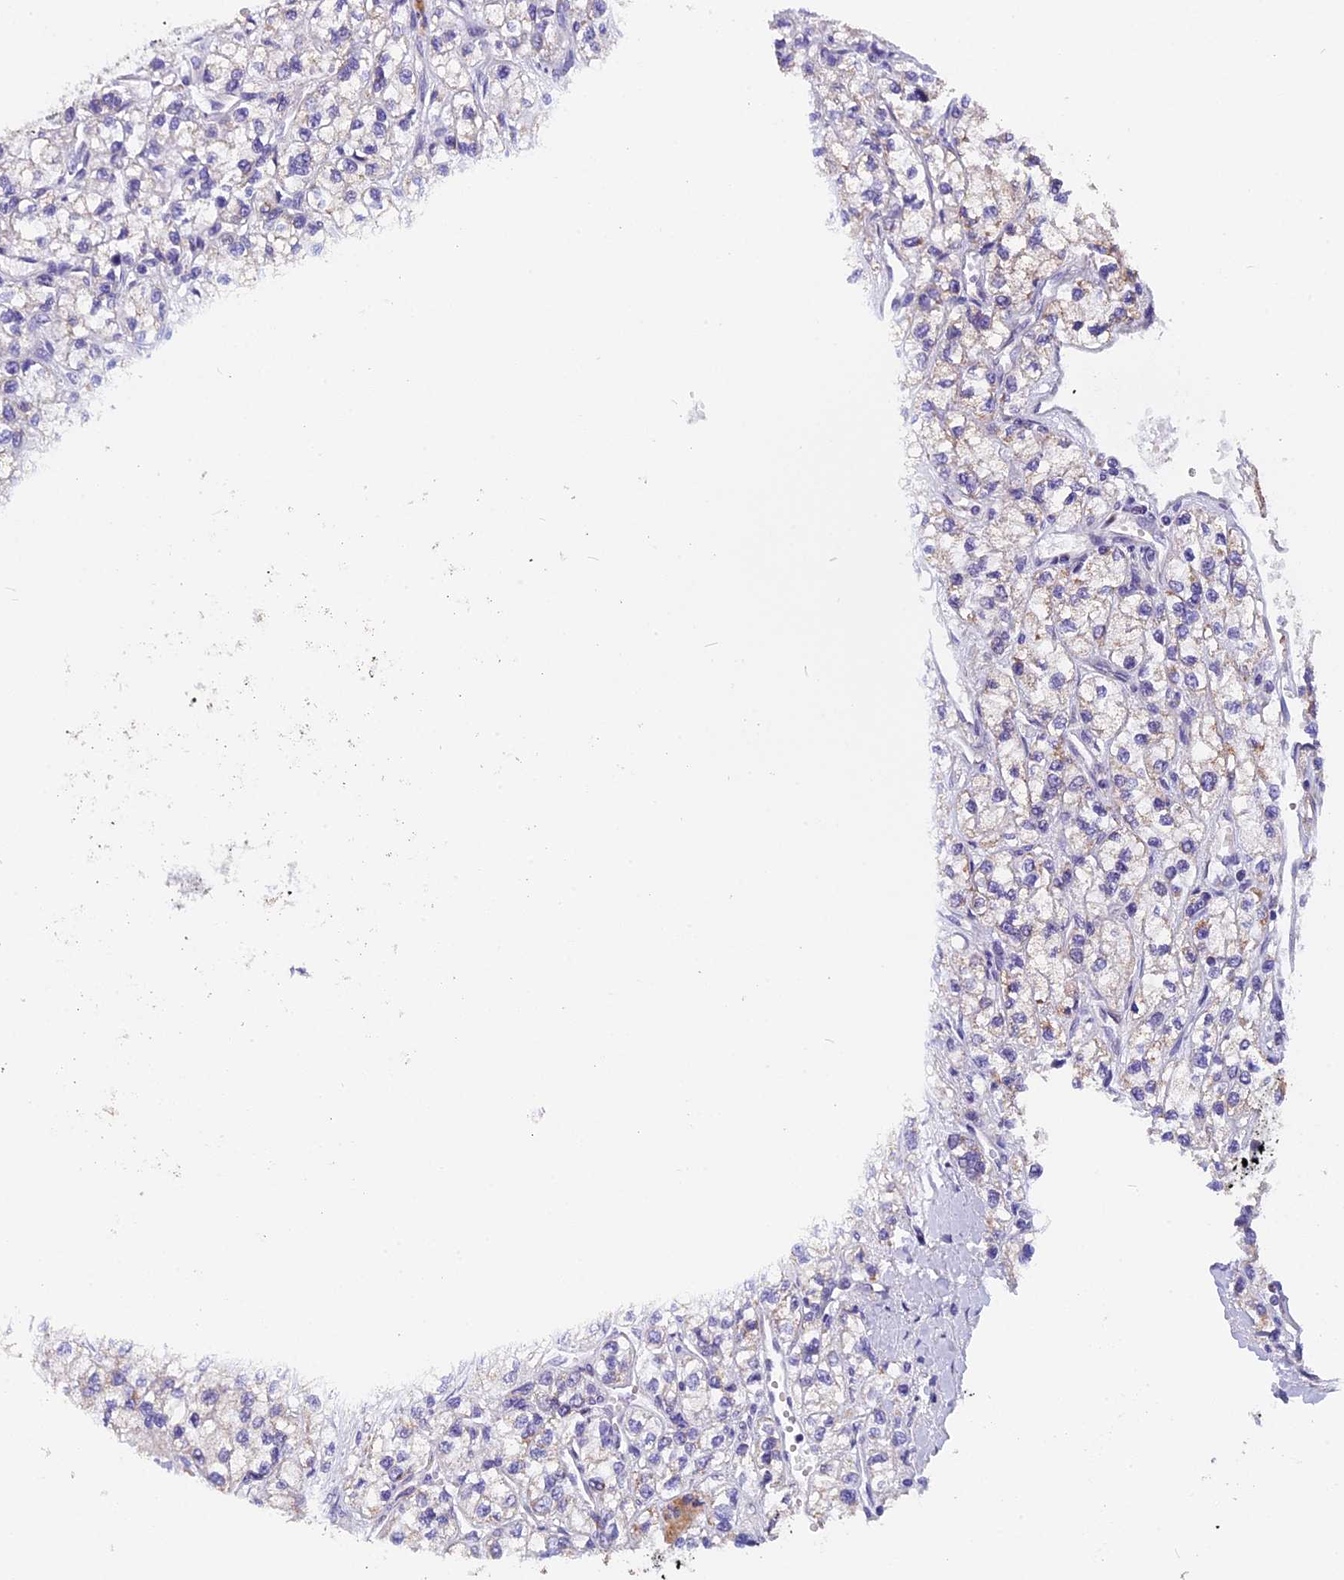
{"staining": {"intensity": "weak", "quantity": "<25%", "location": "cytoplasmic/membranous"}, "tissue": "renal cancer", "cell_type": "Tumor cells", "image_type": "cancer", "snomed": [{"axis": "morphology", "description": "Adenocarcinoma, NOS"}, {"axis": "topography", "description": "Kidney"}], "caption": "Renal cancer (adenocarcinoma) was stained to show a protein in brown. There is no significant positivity in tumor cells.", "gene": "ZNF317", "patient": {"sex": "male", "age": 80}}